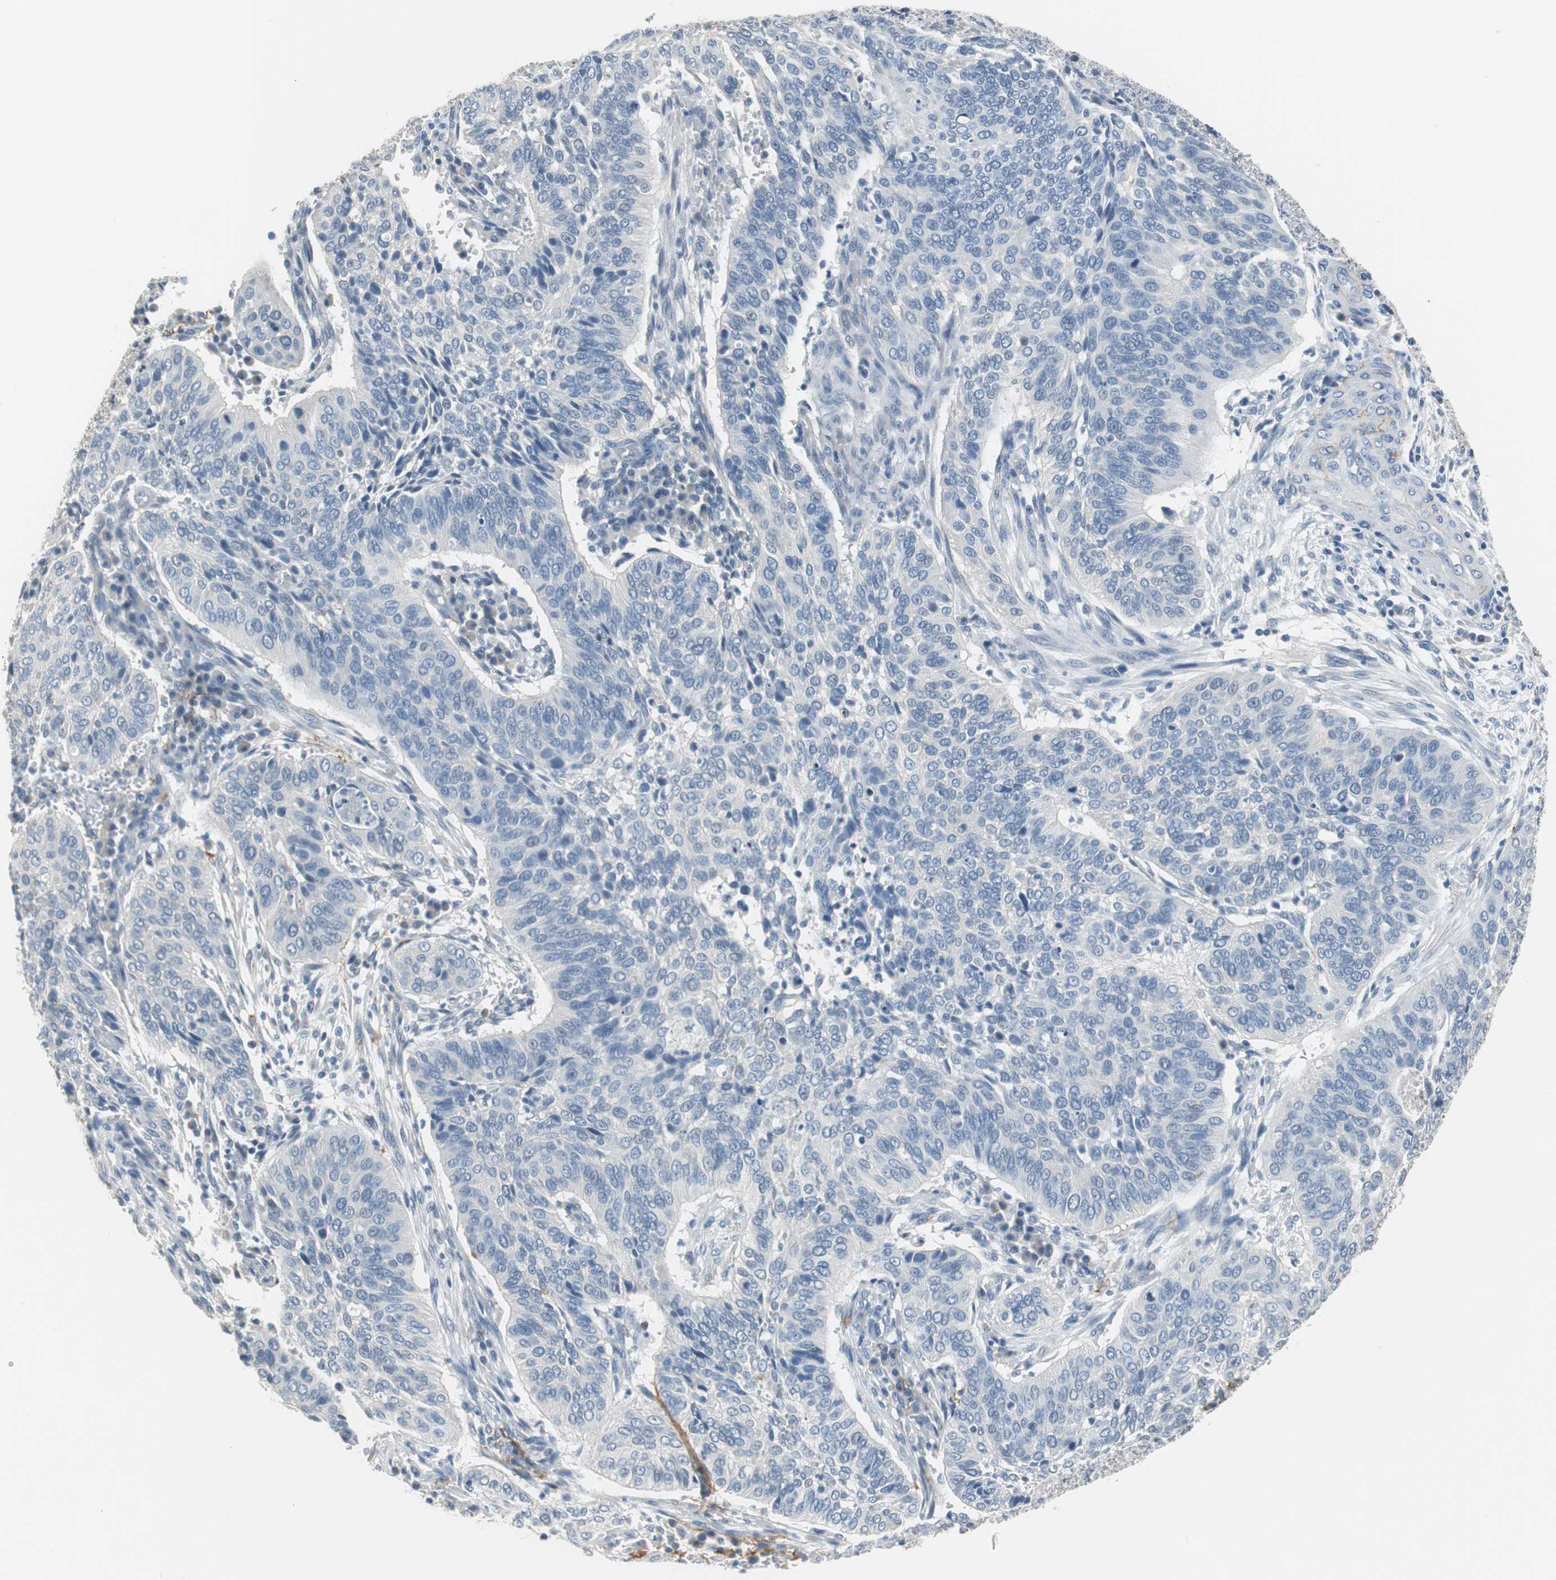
{"staining": {"intensity": "negative", "quantity": "none", "location": "none"}, "tissue": "cervical cancer", "cell_type": "Tumor cells", "image_type": "cancer", "snomed": [{"axis": "morphology", "description": "Squamous cell carcinoma, NOS"}, {"axis": "topography", "description": "Cervix"}], "caption": "Immunohistochemical staining of cervical squamous cell carcinoma displays no significant staining in tumor cells.", "gene": "MUC7", "patient": {"sex": "female", "age": 39}}